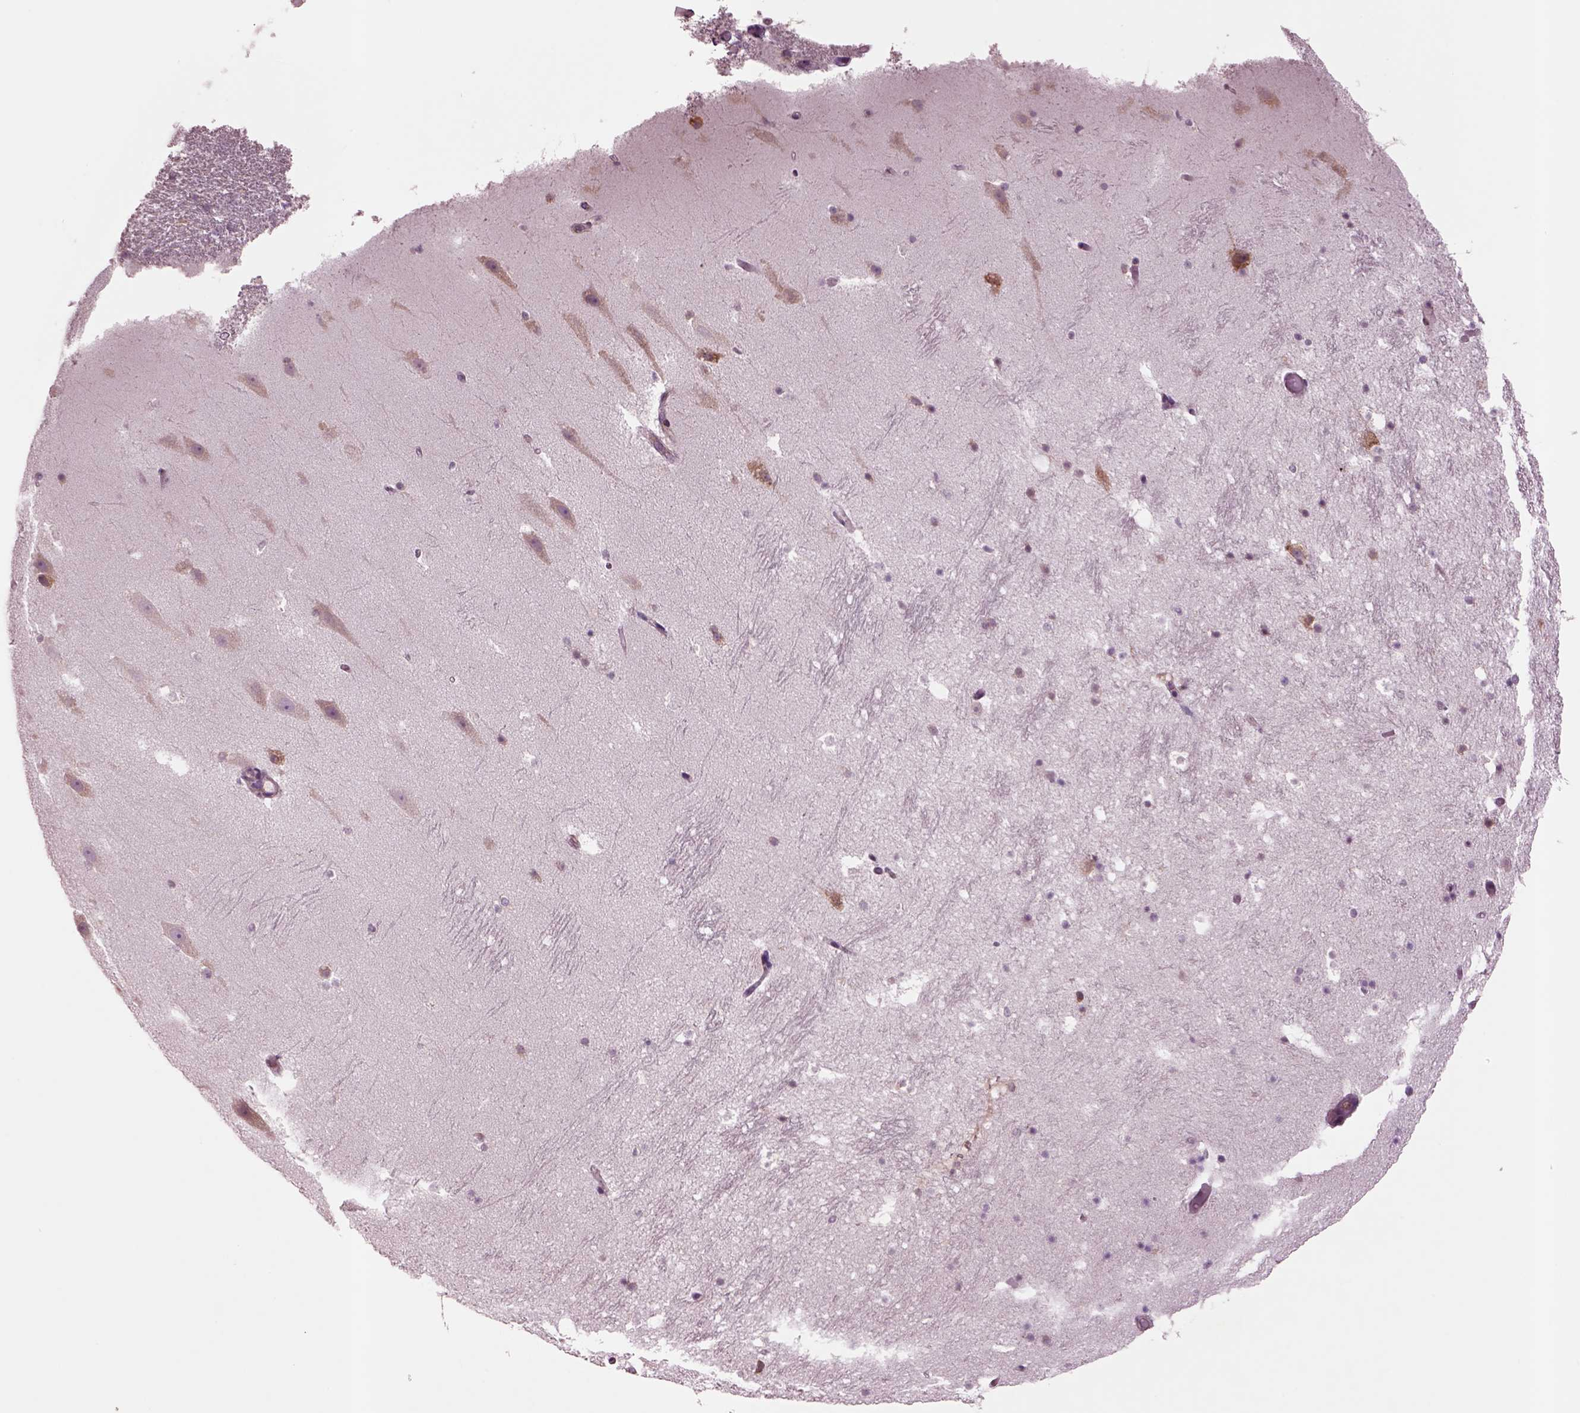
{"staining": {"intensity": "negative", "quantity": "none", "location": "none"}, "tissue": "hippocampus", "cell_type": "Glial cells", "image_type": "normal", "snomed": [{"axis": "morphology", "description": "Normal tissue, NOS"}, {"axis": "topography", "description": "Hippocampus"}], "caption": "Protein analysis of normal hippocampus shows no significant positivity in glial cells.", "gene": "SEC23A", "patient": {"sex": "male", "age": 26}}